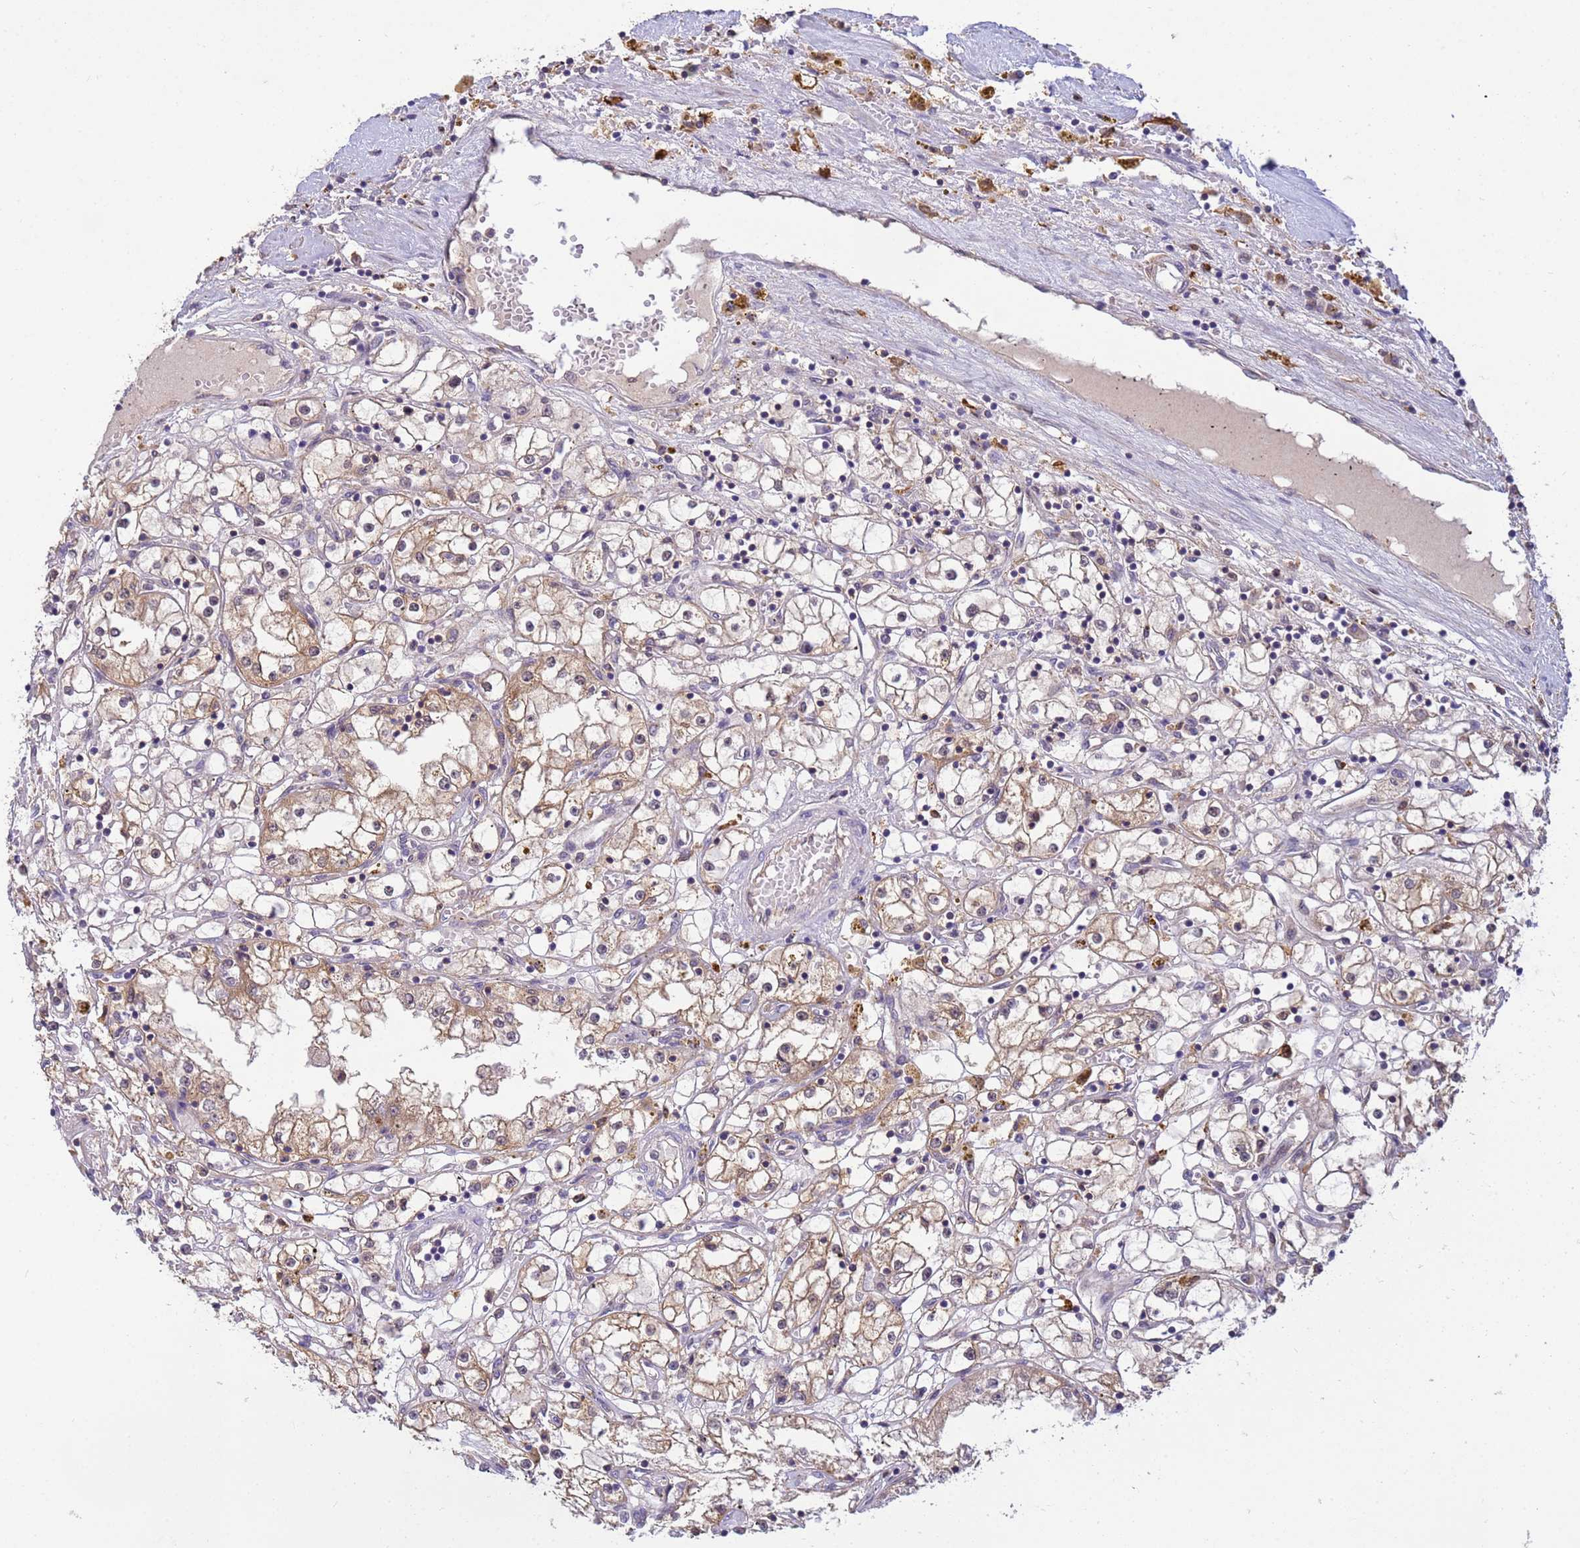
{"staining": {"intensity": "weak", "quantity": ">75%", "location": "cytoplasmic/membranous"}, "tissue": "renal cancer", "cell_type": "Tumor cells", "image_type": "cancer", "snomed": [{"axis": "morphology", "description": "Adenocarcinoma, NOS"}, {"axis": "topography", "description": "Kidney"}], "caption": "Renal adenocarcinoma stained with a brown dye shows weak cytoplasmic/membranous positive expression in approximately >75% of tumor cells.", "gene": "NPEPPS", "patient": {"sex": "male", "age": 56}}